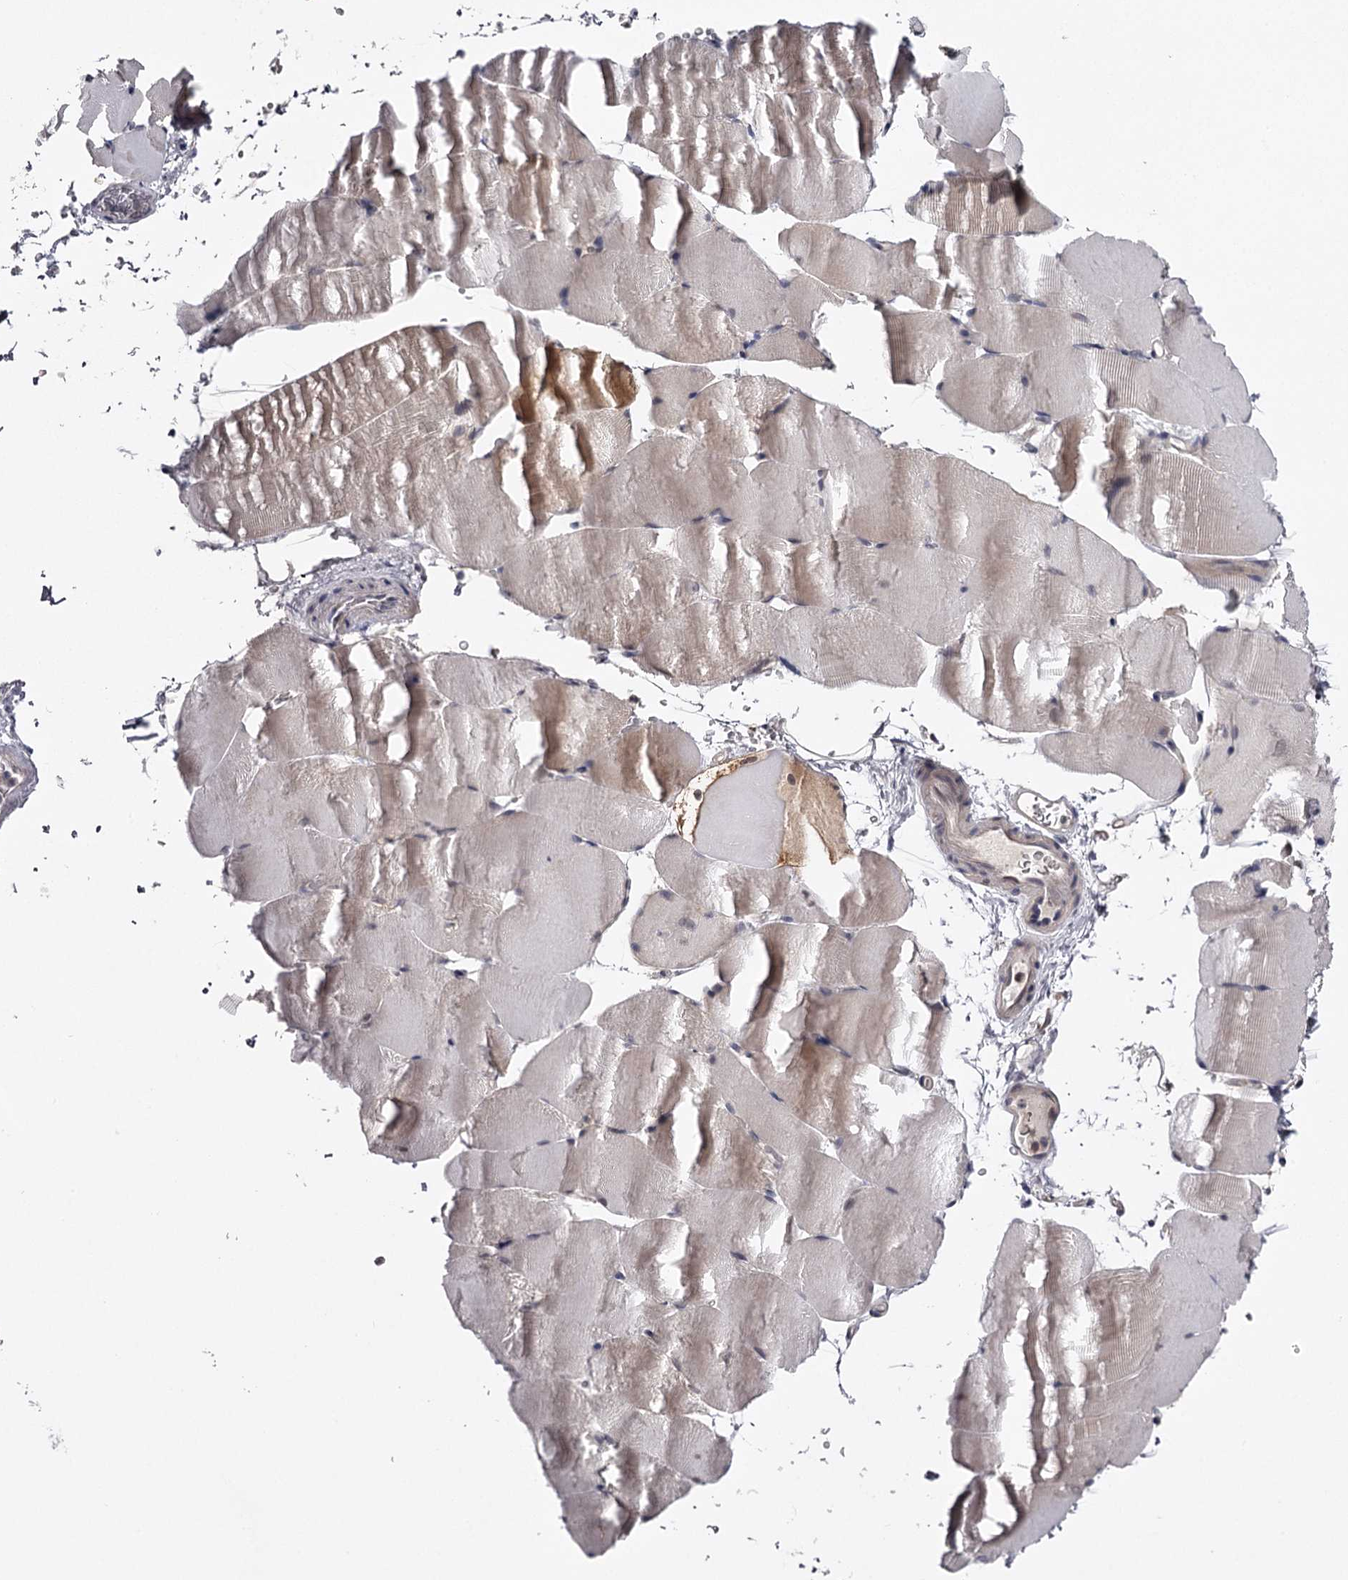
{"staining": {"intensity": "weak", "quantity": "<25%", "location": "cytoplasmic/membranous"}, "tissue": "skeletal muscle", "cell_type": "Myocytes", "image_type": "normal", "snomed": [{"axis": "morphology", "description": "Normal tissue, NOS"}, {"axis": "topography", "description": "Skeletal muscle"}, {"axis": "topography", "description": "Parathyroid gland"}], "caption": "Immunohistochemical staining of benign human skeletal muscle reveals no significant positivity in myocytes.", "gene": "GTSF1", "patient": {"sex": "female", "age": 37}}